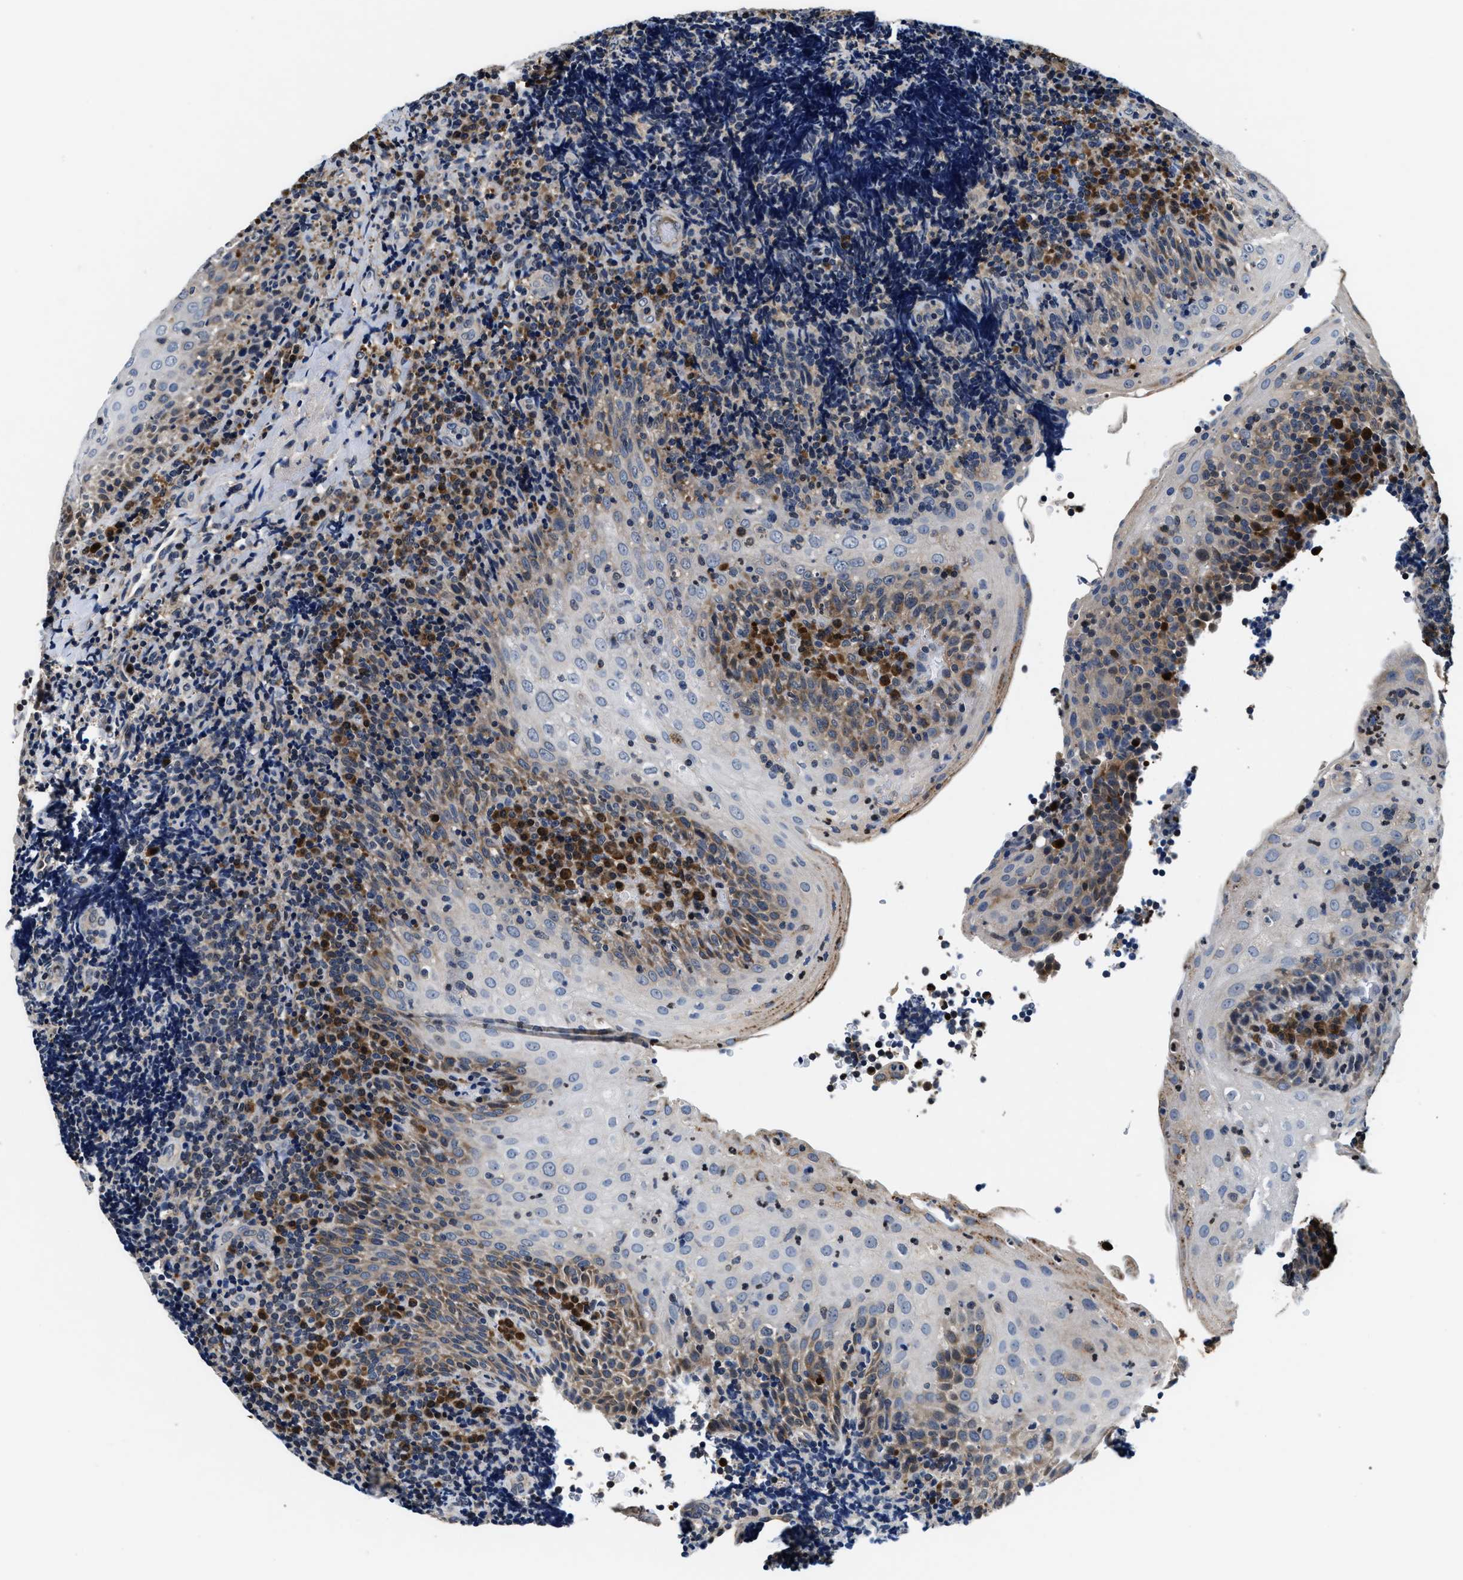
{"staining": {"intensity": "negative", "quantity": "none", "location": "none"}, "tissue": "tonsil", "cell_type": "Germinal center cells", "image_type": "normal", "snomed": [{"axis": "morphology", "description": "Normal tissue, NOS"}, {"axis": "topography", "description": "Tonsil"}], "caption": "A histopathology image of human tonsil is negative for staining in germinal center cells. (Stains: DAB immunohistochemistry (IHC) with hematoxylin counter stain, Microscopy: brightfield microscopy at high magnification).", "gene": "PHPT1", "patient": {"sex": "male", "age": 37}}